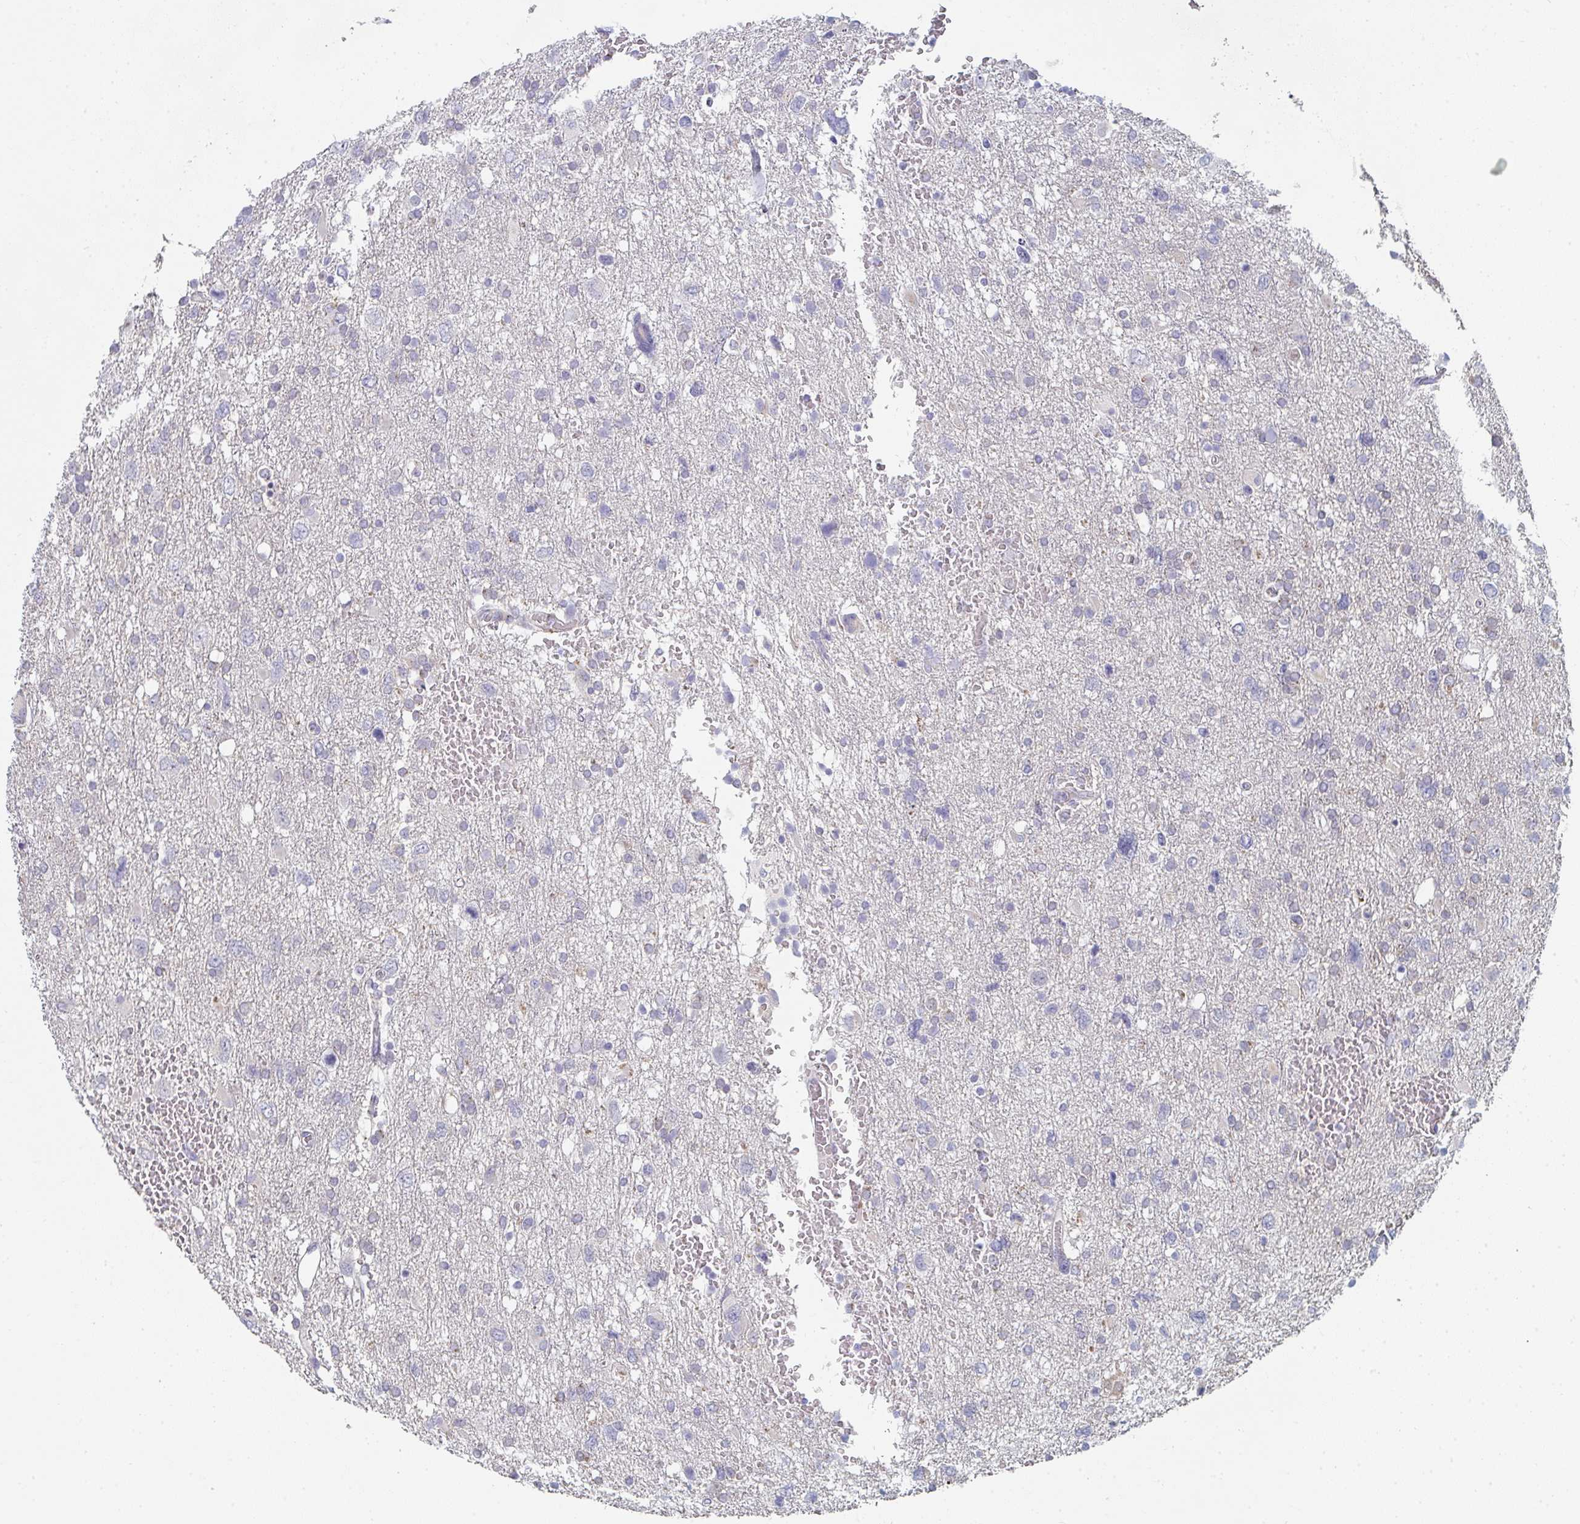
{"staining": {"intensity": "negative", "quantity": "none", "location": "none"}, "tissue": "glioma", "cell_type": "Tumor cells", "image_type": "cancer", "snomed": [{"axis": "morphology", "description": "Glioma, malignant, High grade"}, {"axis": "topography", "description": "Brain"}], "caption": "This is an immunohistochemistry histopathology image of malignant high-grade glioma. There is no positivity in tumor cells.", "gene": "PSMG1", "patient": {"sex": "male", "age": 61}}